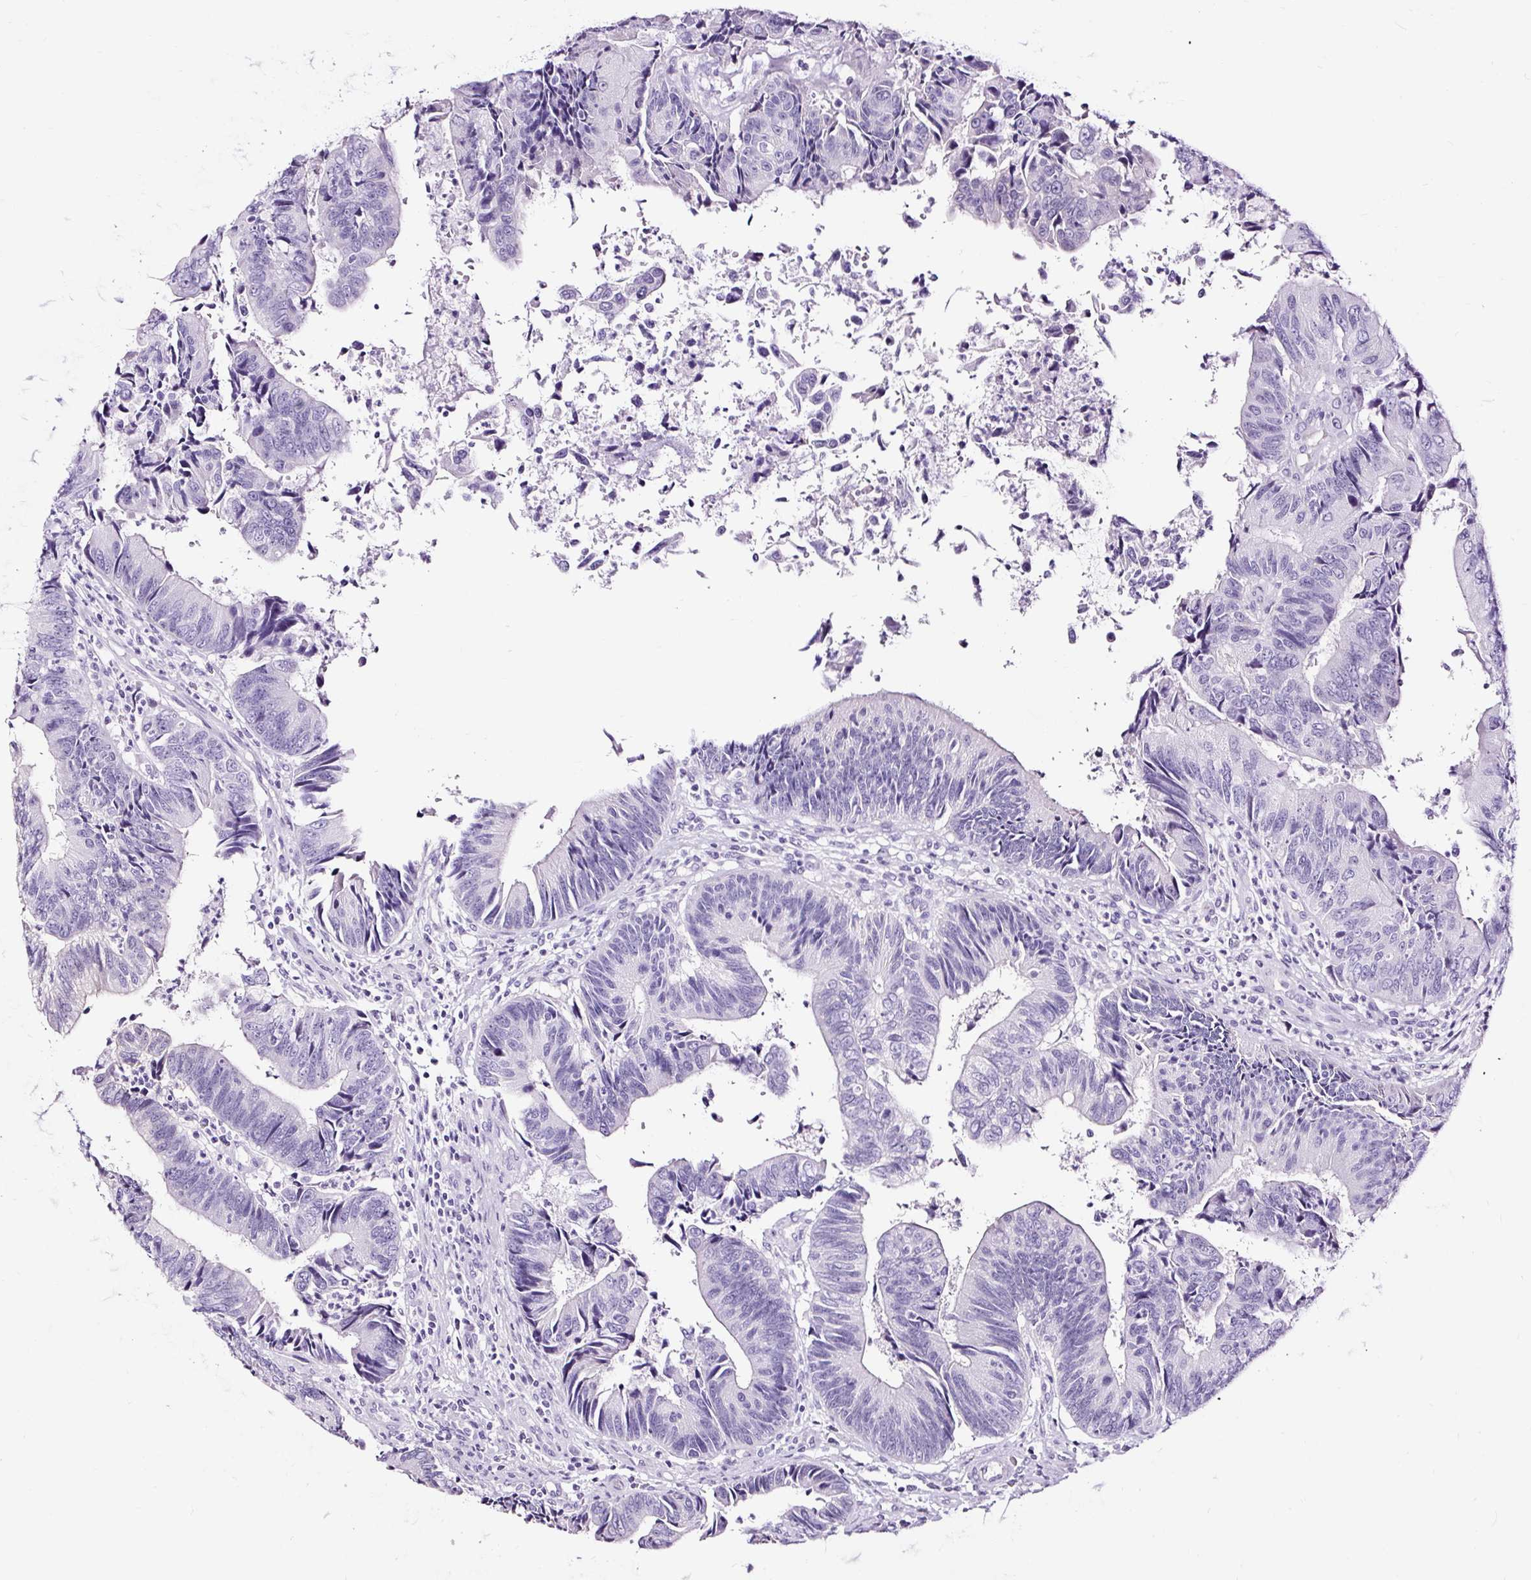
{"staining": {"intensity": "negative", "quantity": "none", "location": "none"}, "tissue": "colorectal cancer", "cell_type": "Tumor cells", "image_type": "cancer", "snomed": [{"axis": "morphology", "description": "Adenocarcinoma, NOS"}, {"axis": "topography", "description": "Colon"}], "caption": "A high-resolution image shows IHC staining of colorectal adenocarcinoma, which displays no significant positivity in tumor cells.", "gene": "NPHS2", "patient": {"sex": "female", "age": 67}}